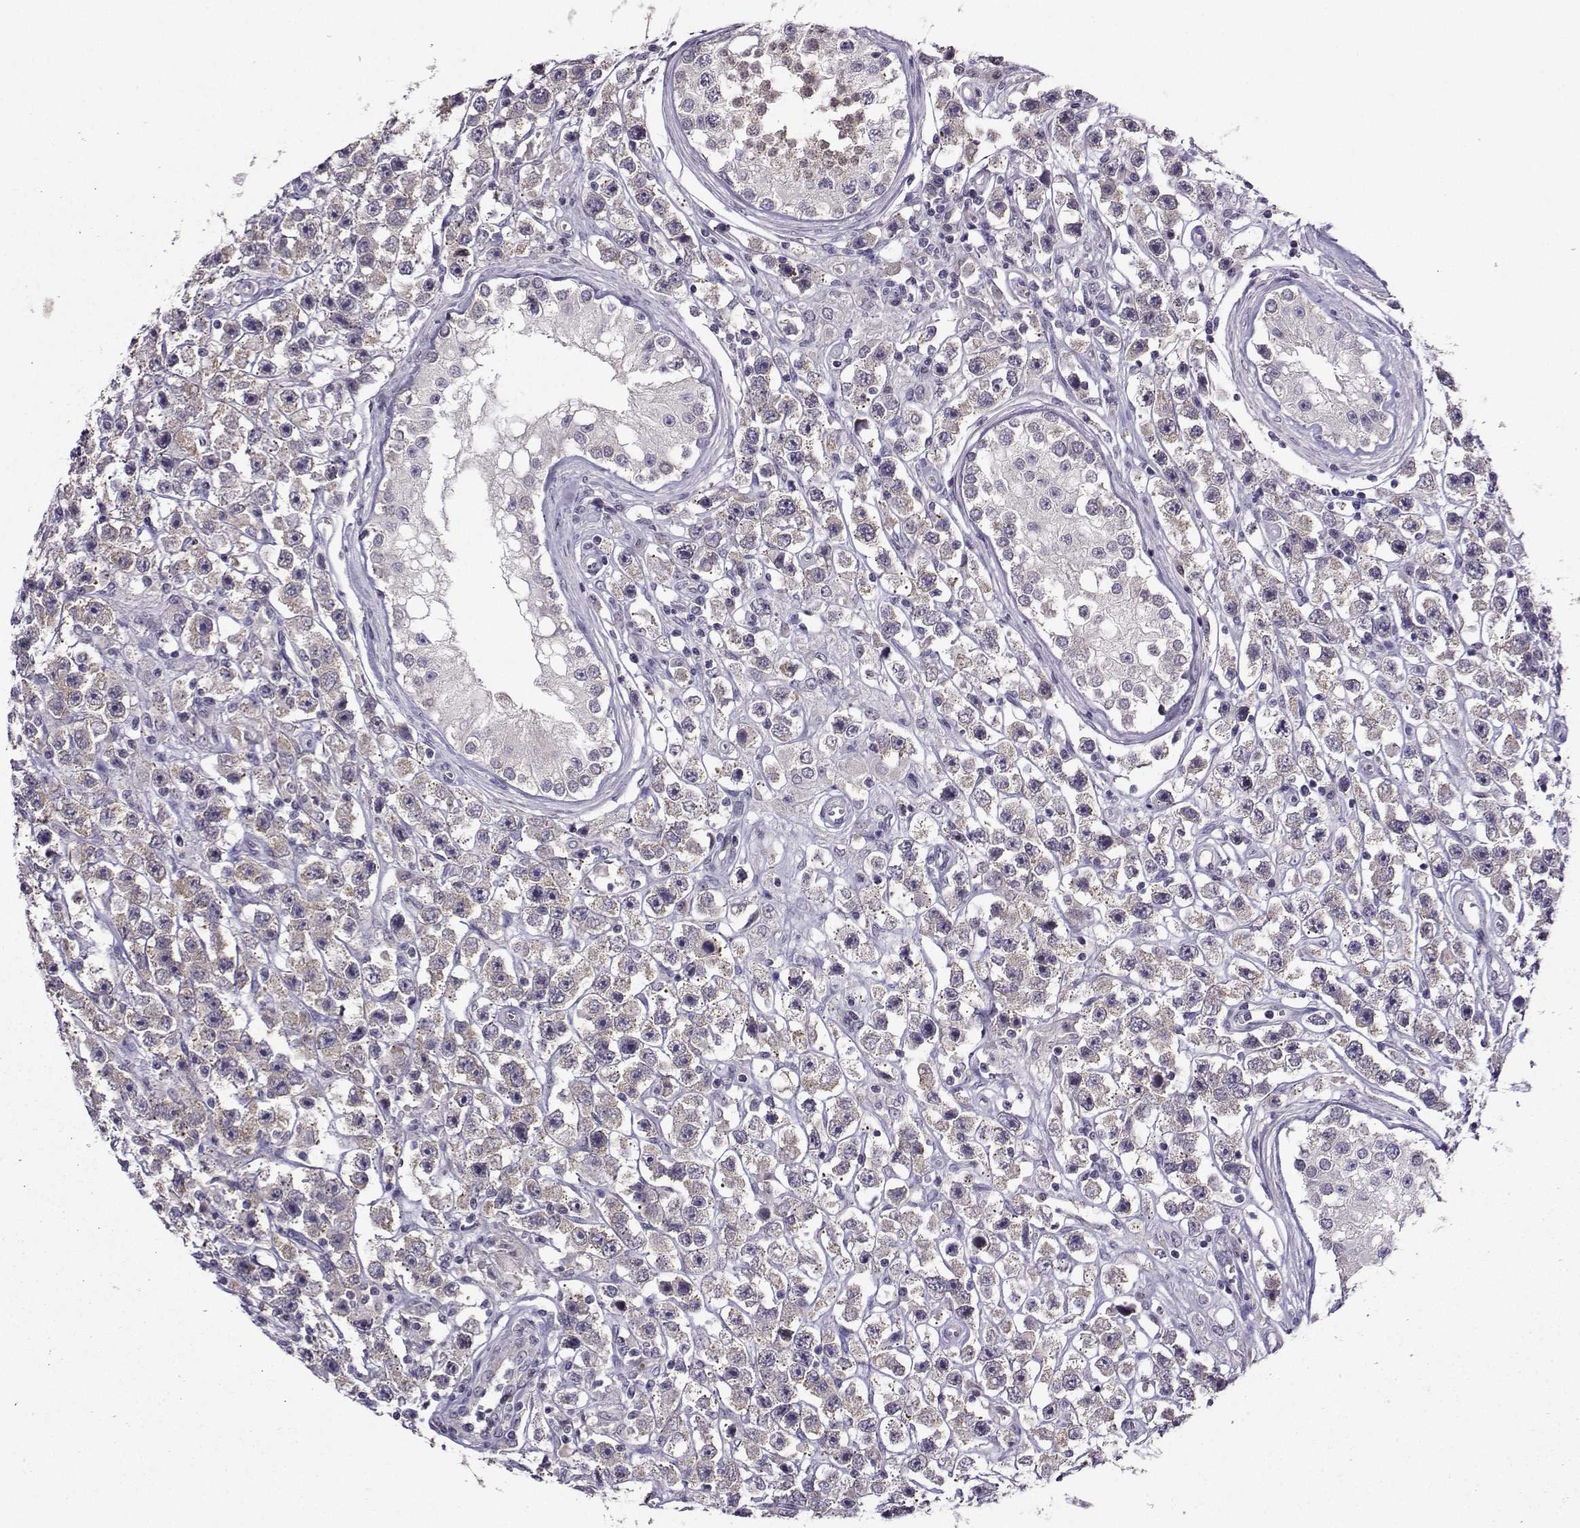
{"staining": {"intensity": "weak", "quantity": ">75%", "location": "cytoplasmic/membranous"}, "tissue": "testis cancer", "cell_type": "Tumor cells", "image_type": "cancer", "snomed": [{"axis": "morphology", "description": "Seminoma, NOS"}, {"axis": "topography", "description": "Testis"}], "caption": "About >75% of tumor cells in seminoma (testis) display weak cytoplasmic/membranous protein staining as visualized by brown immunohistochemical staining.", "gene": "DDX20", "patient": {"sex": "male", "age": 45}}